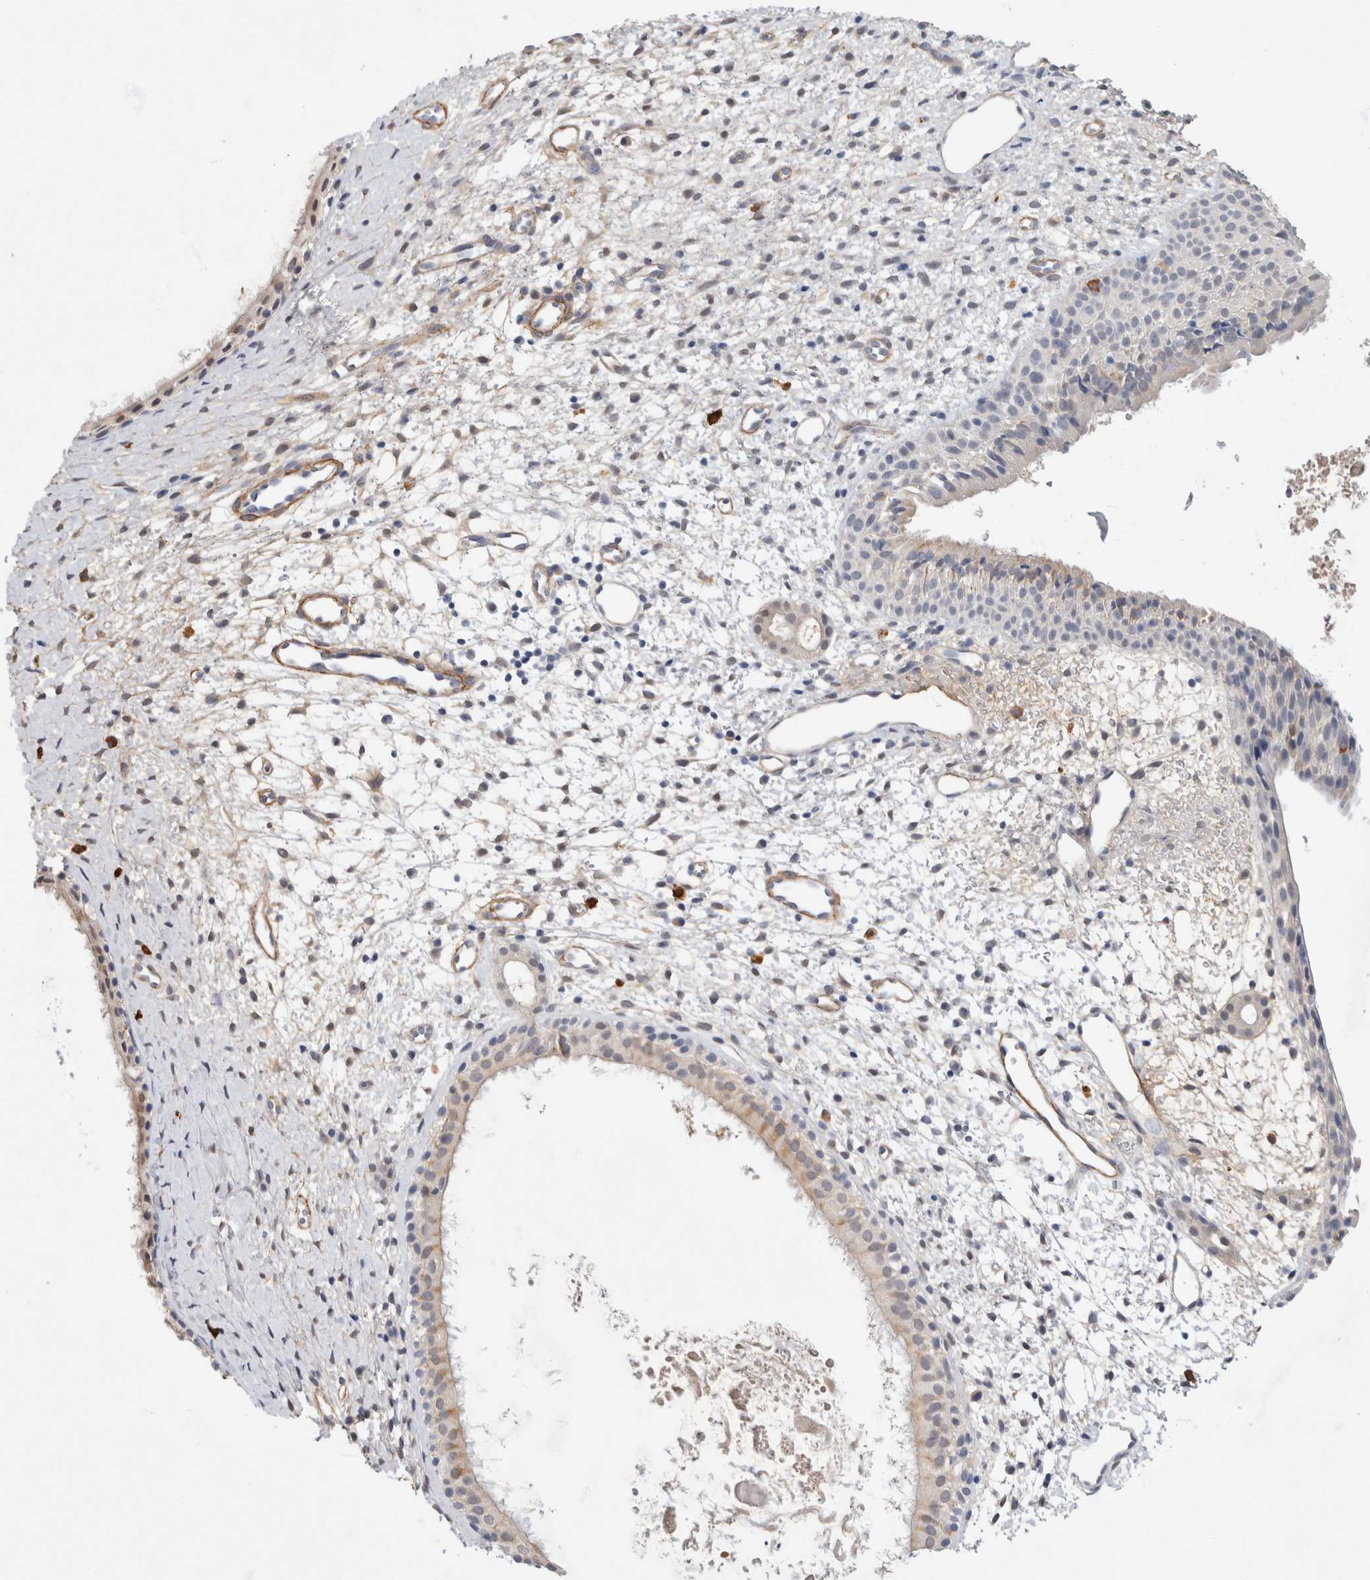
{"staining": {"intensity": "weak", "quantity": "<25%", "location": "cytoplasmic/membranous"}, "tissue": "nasopharynx", "cell_type": "Respiratory epithelial cells", "image_type": "normal", "snomed": [{"axis": "morphology", "description": "Normal tissue, NOS"}, {"axis": "topography", "description": "Nasopharynx"}], "caption": "A histopathology image of nasopharynx stained for a protein displays no brown staining in respiratory epithelial cells. (Immunohistochemistry (ihc), brightfield microscopy, high magnification).", "gene": "PGM1", "patient": {"sex": "male", "age": 22}}